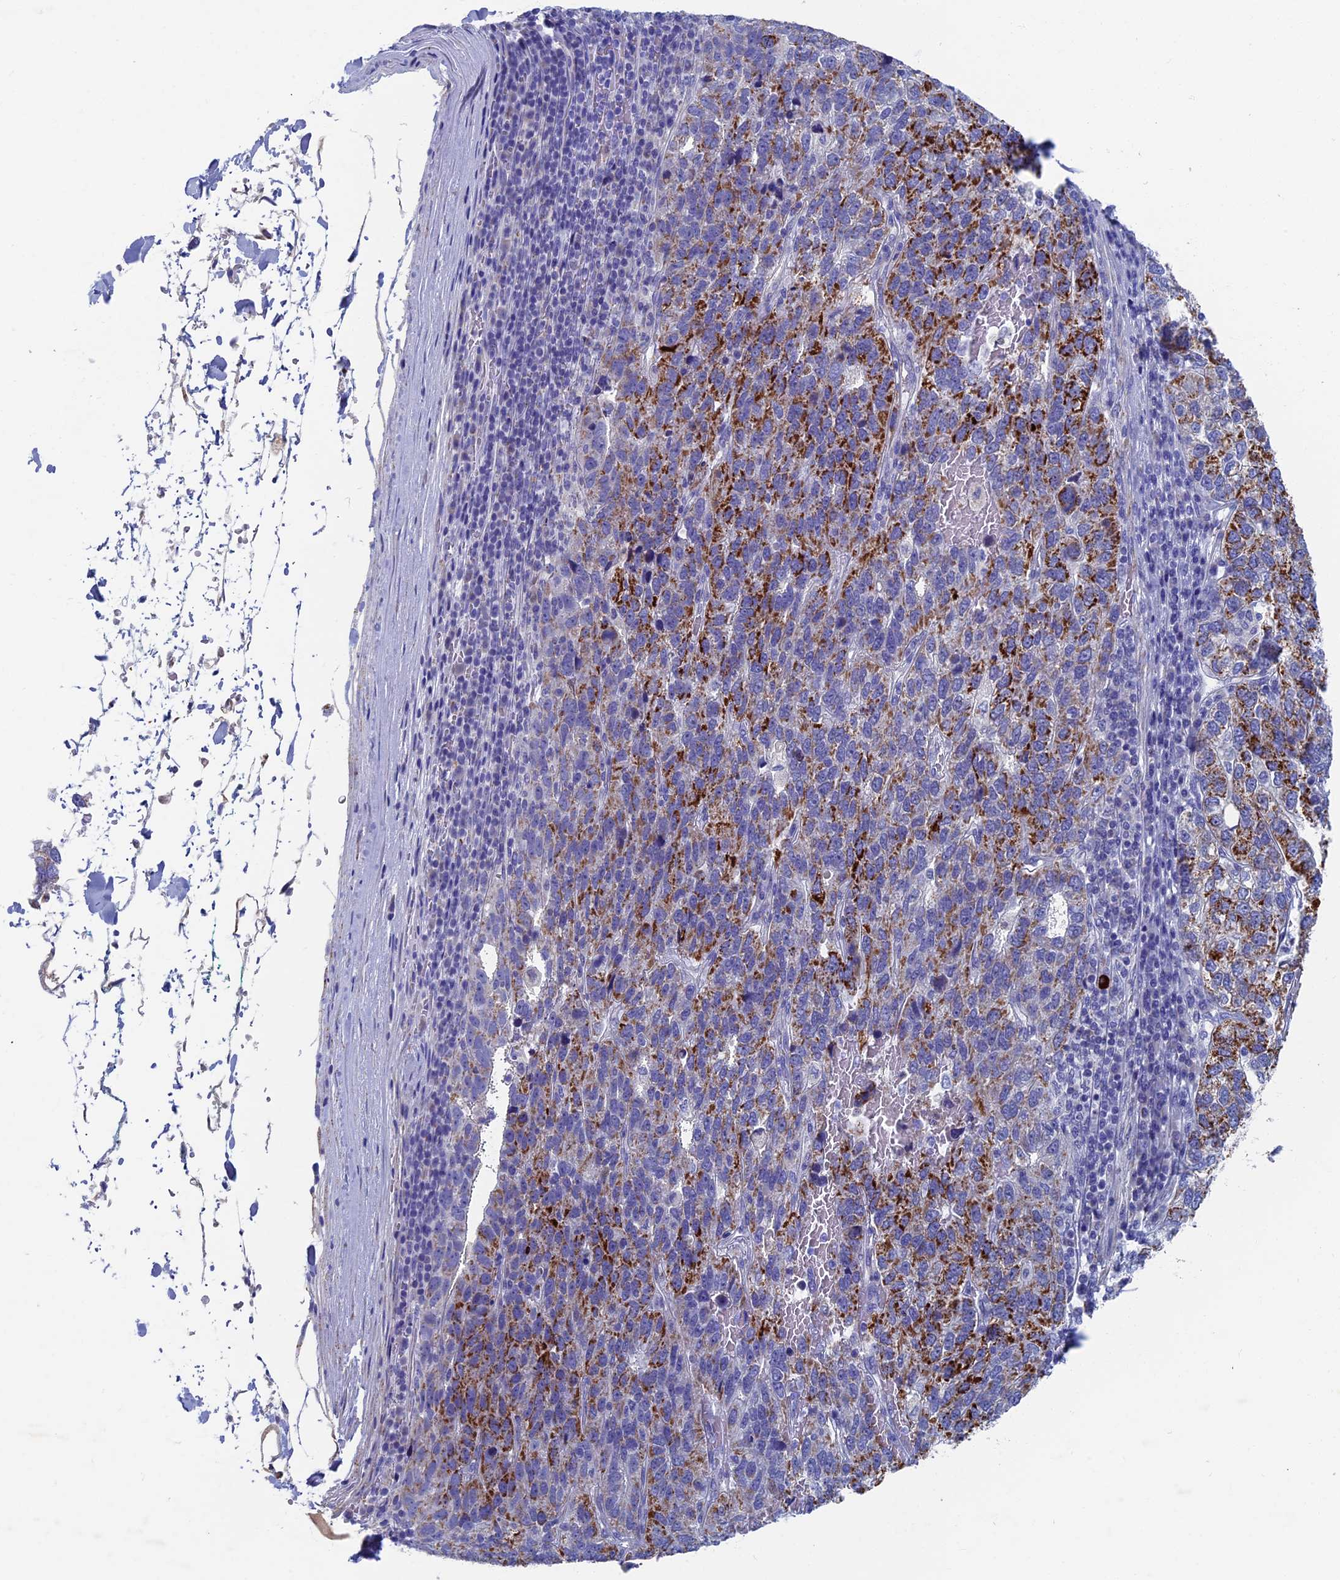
{"staining": {"intensity": "moderate", "quantity": "25%-75%", "location": "cytoplasmic/membranous"}, "tissue": "pancreatic cancer", "cell_type": "Tumor cells", "image_type": "cancer", "snomed": [{"axis": "morphology", "description": "Adenocarcinoma, NOS"}, {"axis": "topography", "description": "Pancreas"}], "caption": "A brown stain shows moderate cytoplasmic/membranous expression of a protein in human pancreatic adenocarcinoma tumor cells.", "gene": "OAT", "patient": {"sex": "female", "age": 61}}